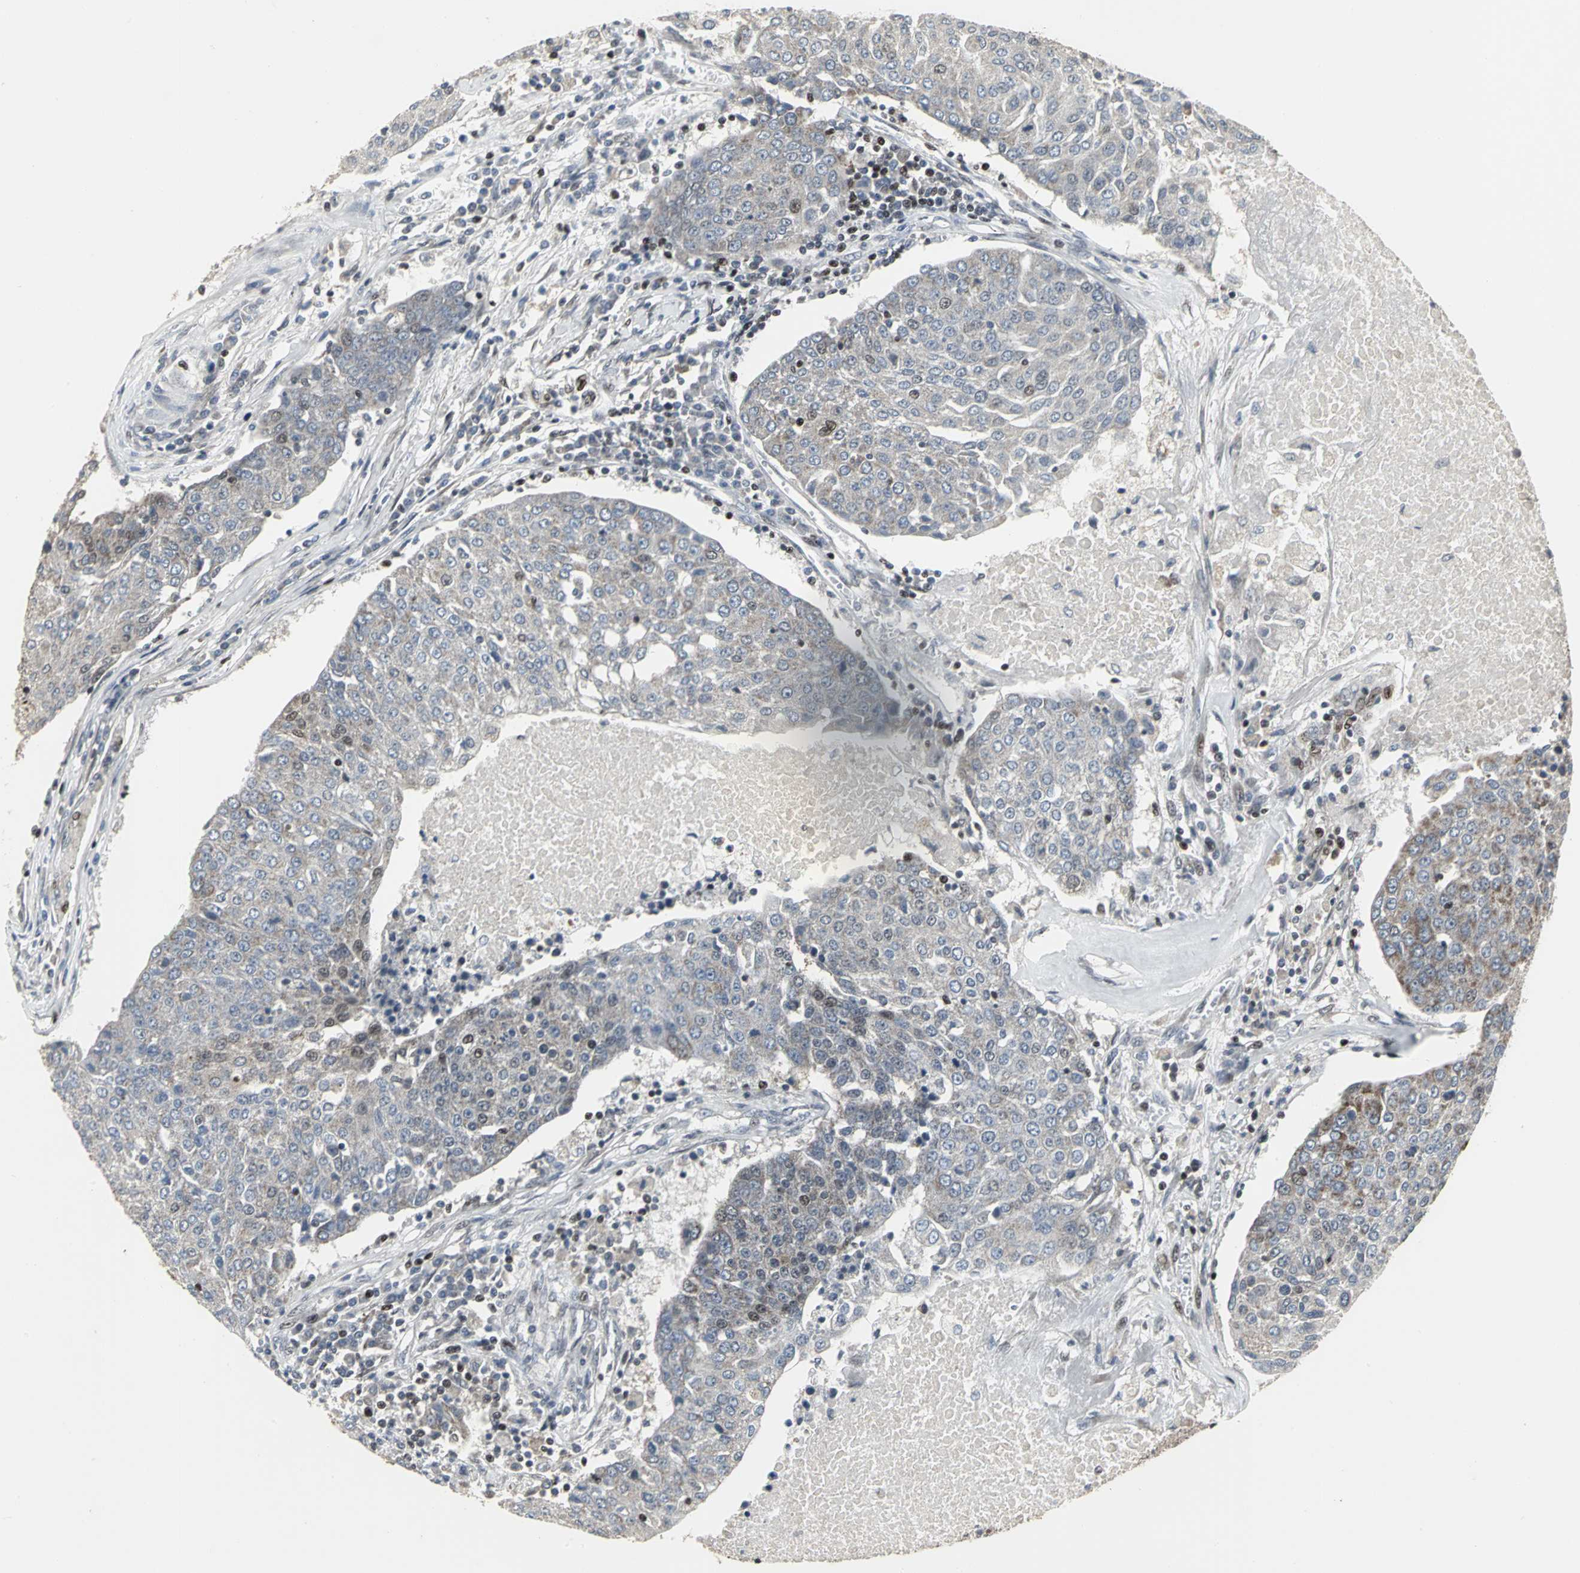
{"staining": {"intensity": "weak", "quantity": "<25%", "location": "cytoplasmic/membranous"}, "tissue": "urothelial cancer", "cell_type": "Tumor cells", "image_type": "cancer", "snomed": [{"axis": "morphology", "description": "Urothelial carcinoma, High grade"}, {"axis": "topography", "description": "Urinary bladder"}], "caption": "This is an IHC micrograph of human urothelial cancer. There is no positivity in tumor cells.", "gene": "SRF", "patient": {"sex": "female", "age": 85}}